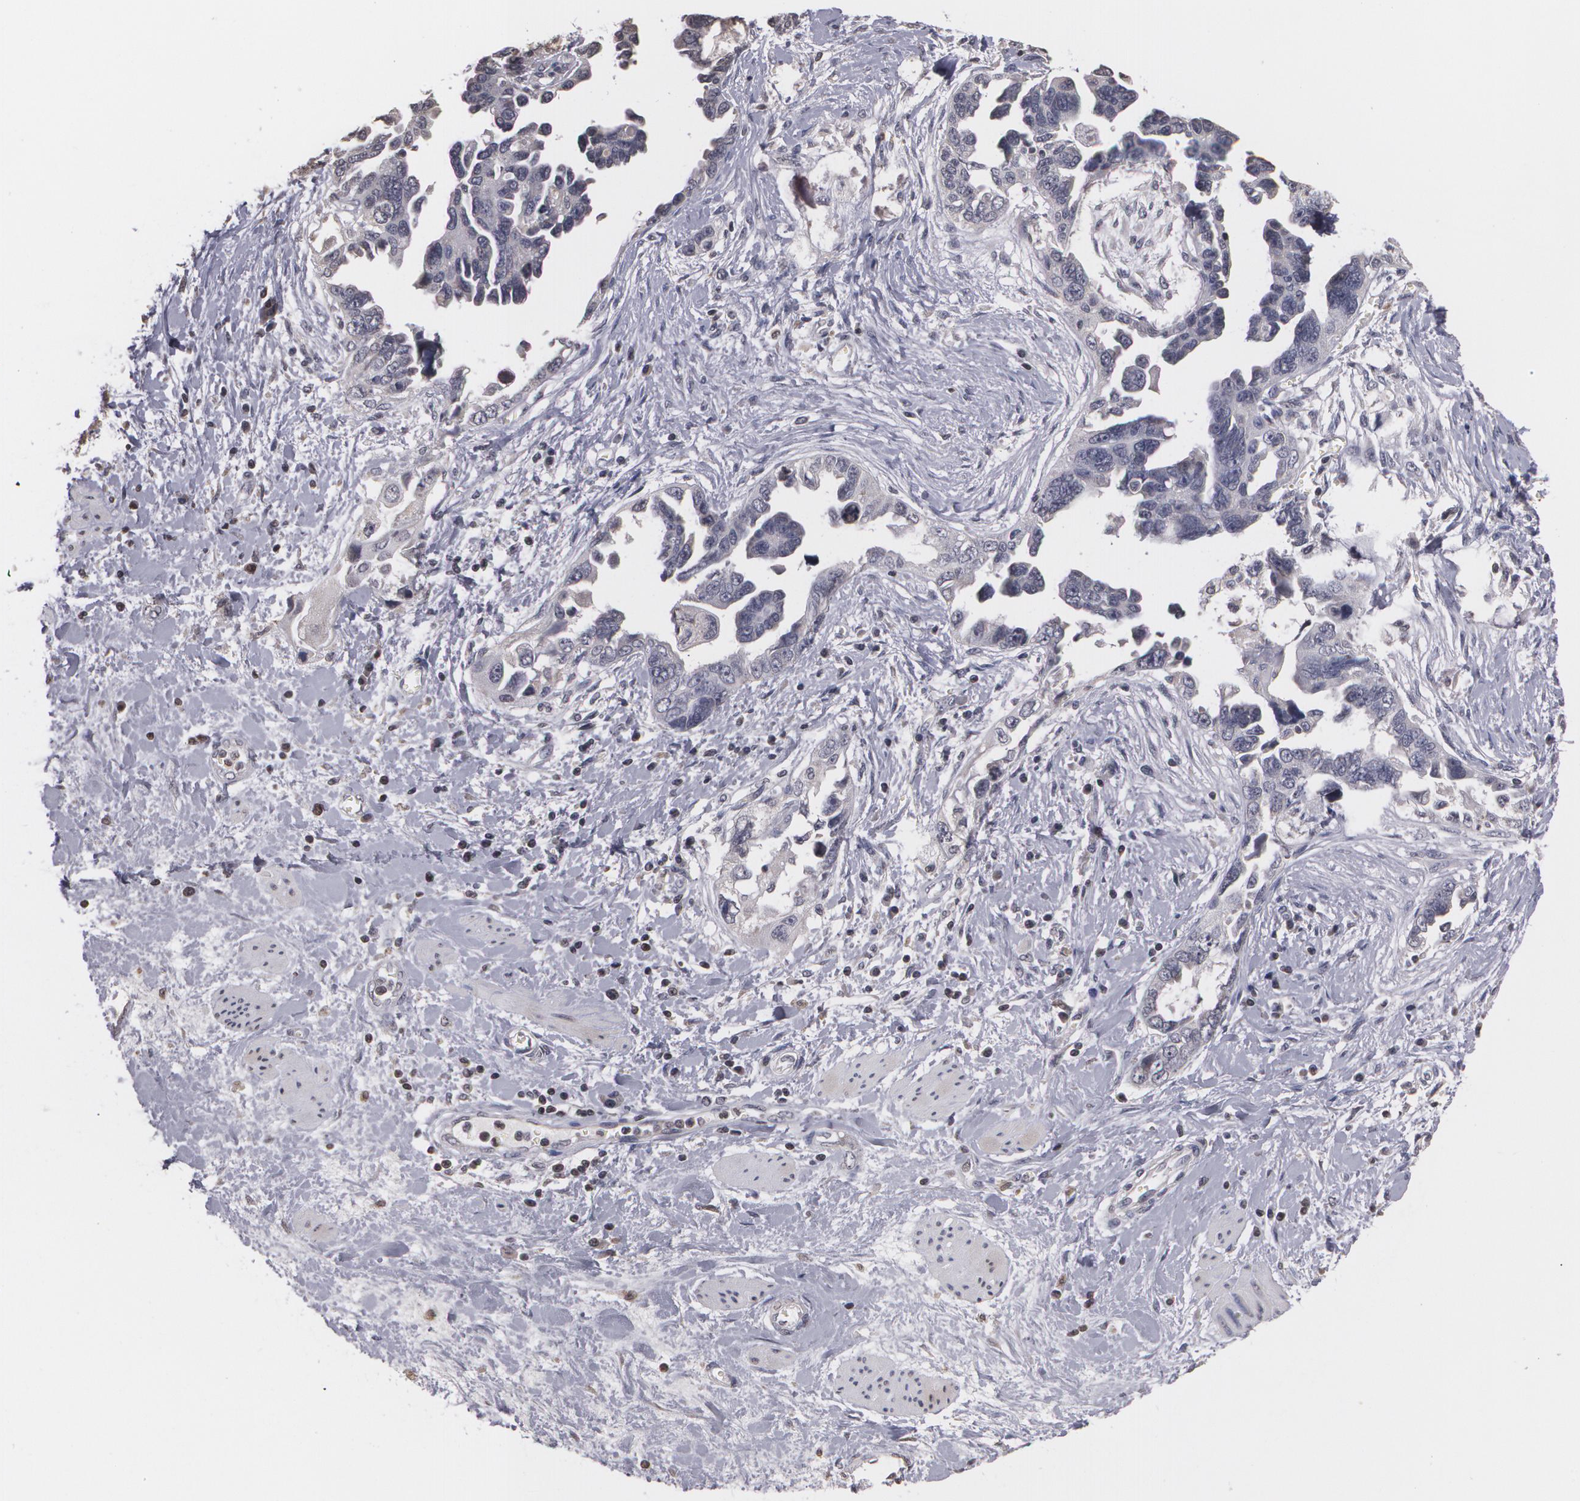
{"staining": {"intensity": "negative", "quantity": "none", "location": "none"}, "tissue": "ovarian cancer", "cell_type": "Tumor cells", "image_type": "cancer", "snomed": [{"axis": "morphology", "description": "Cystadenocarcinoma, serous, NOS"}, {"axis": "topography", "description": "Ovary"}], "caption": "Immunohistochemistry (IHC) photomicrograph of neoplastic tissue: ovarian serous cystadenocarcinoma stained with DAB (3,3'-diaminobenzidine) shows no significant protein positivity in tumor cells. The staining was performed using DAB to visualize the protein expression in brown, while the nuclei were stained in blue with hematoxylin (Magnification: 20x).", "gene": "THRB", "patient": {"sex": "female", "age": 63}}